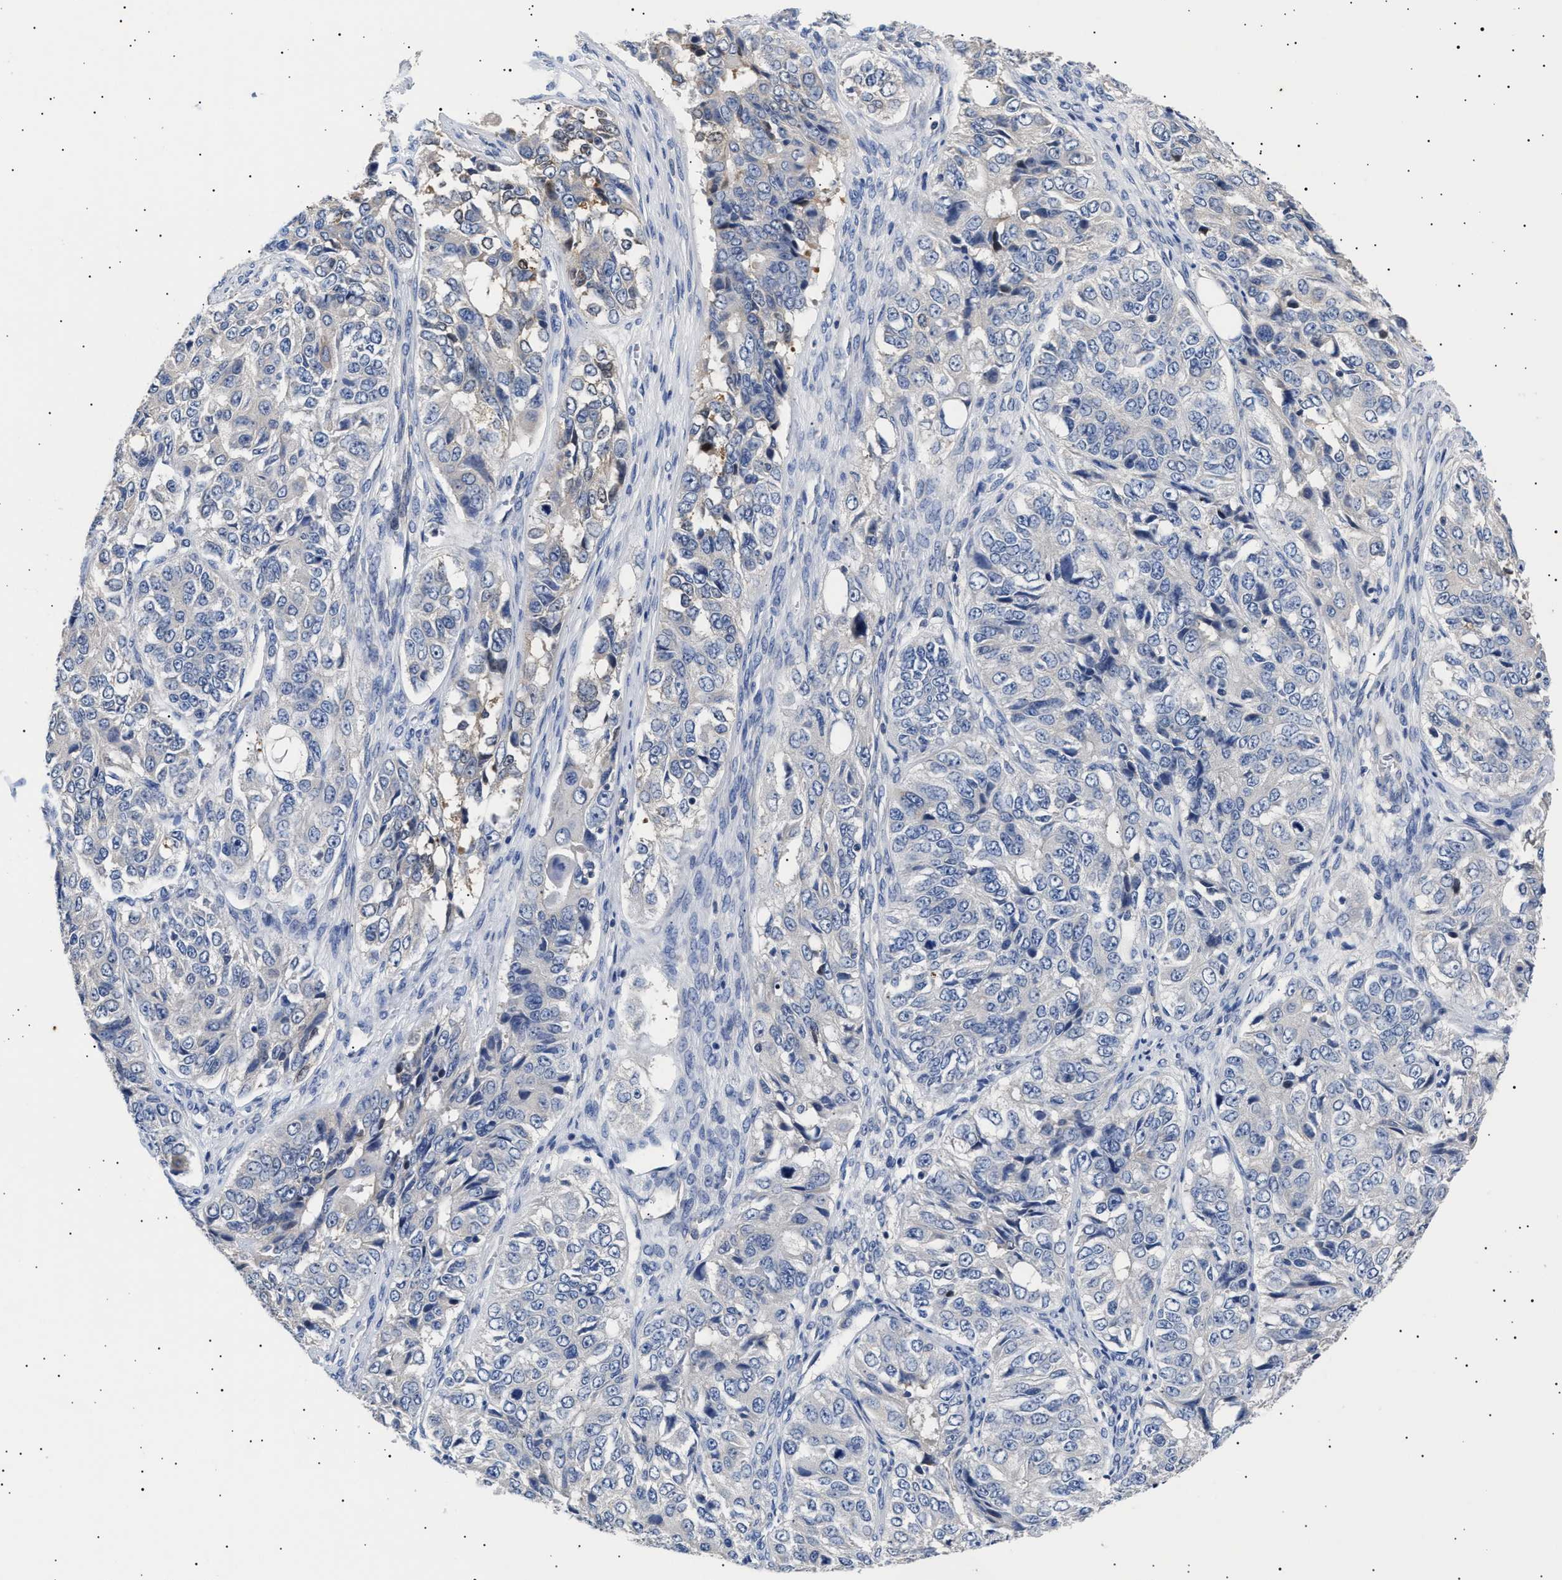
{"staining": {"intensity": "negative", "quantity": "none", "location": "none"}, "tissue": "ovarian cancer", "cell_type": "Tumor cells", "image_type": "cancer", "snomed": [{"axis": "morphology", "description": "Carcinoma, endometroid"}, {"axis": "topography", "description": "Ovary"}], "caption": "Tumor cells are negative for protein expression in human ovarian cancer (endometroid carcinoma).", "gene": "HEMGN", "patient": {"sex": "female", "age": 51}}